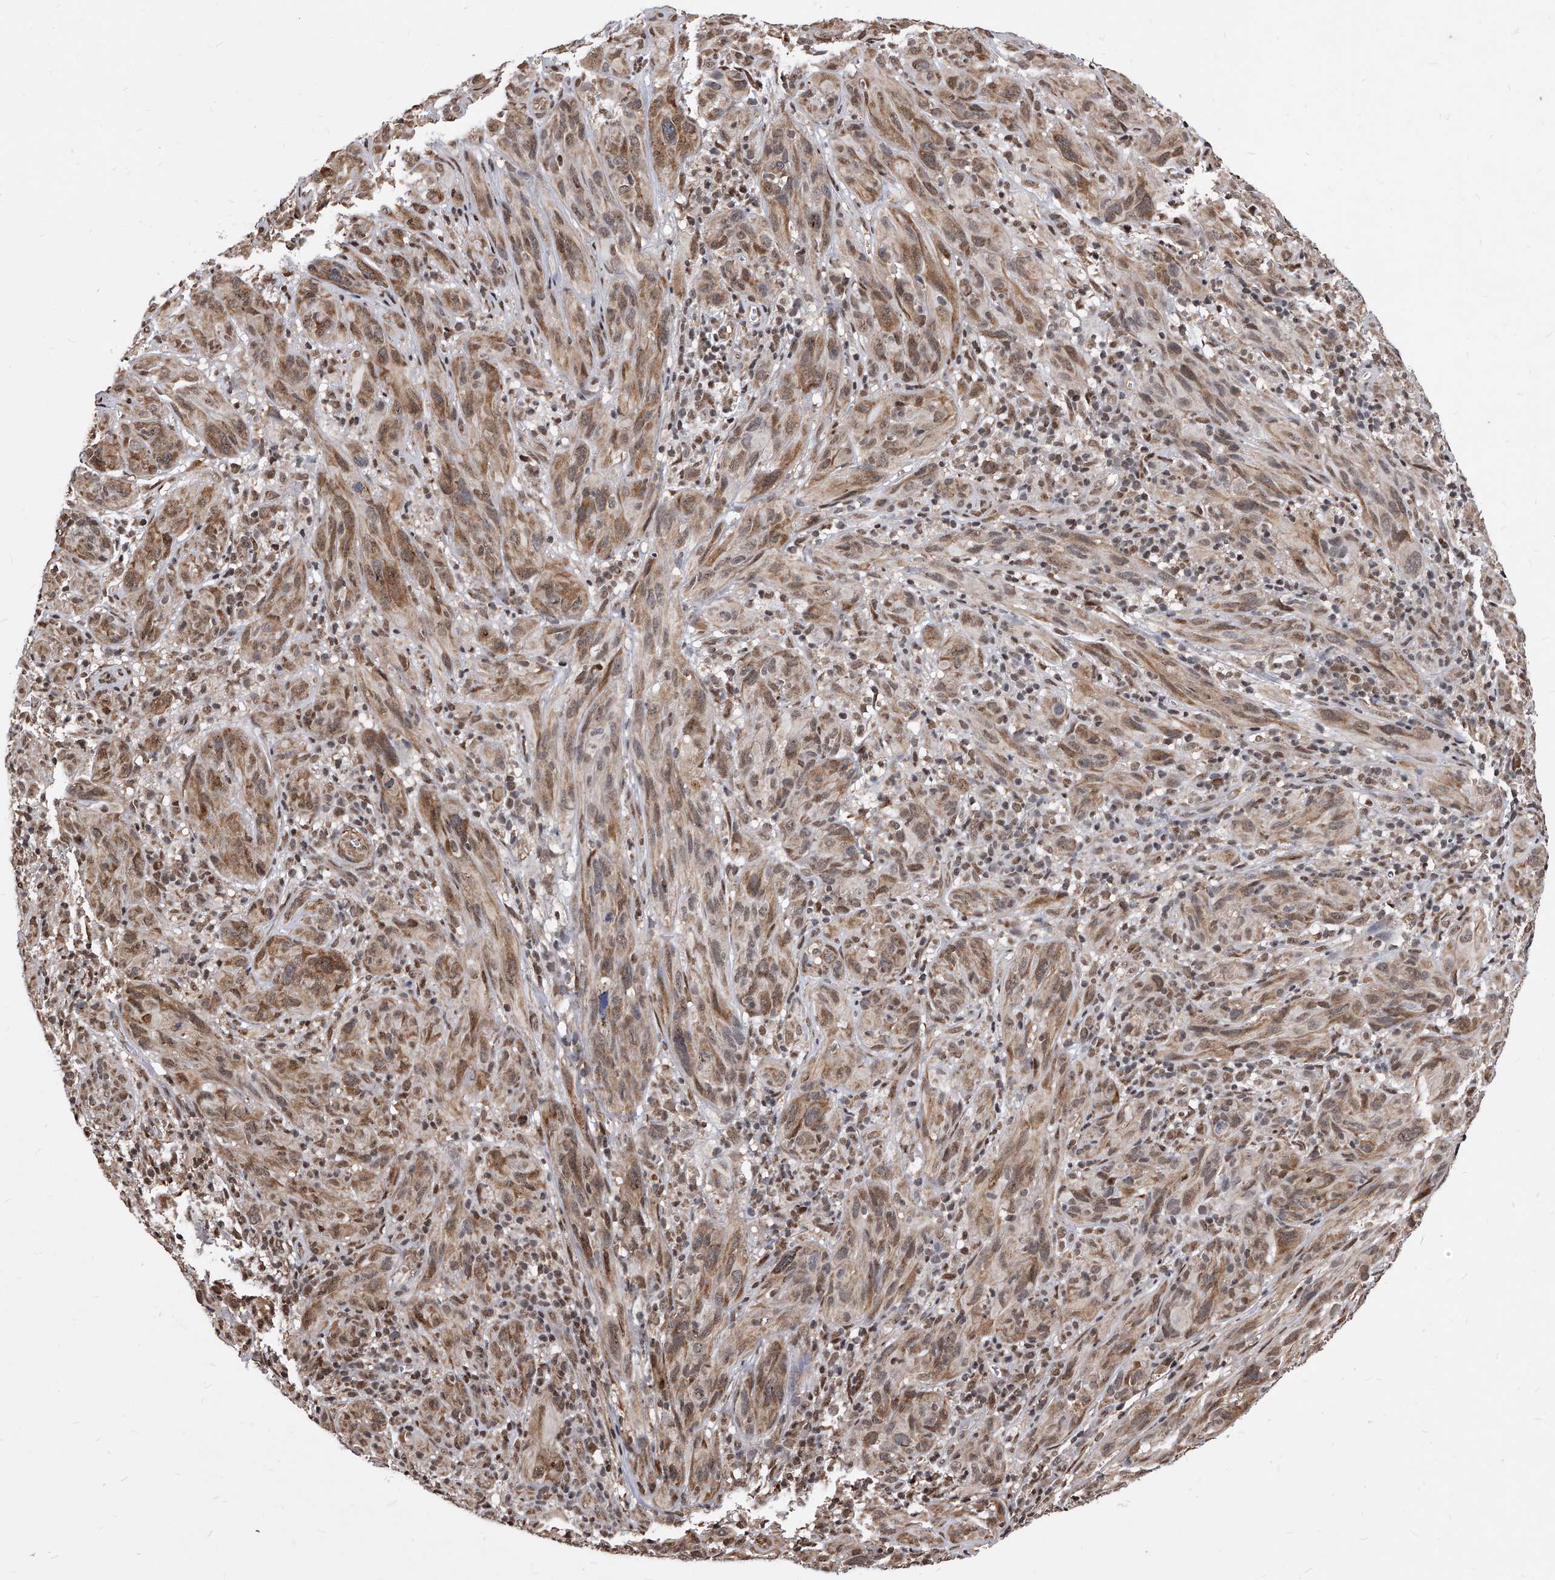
{"staining": {"intensity": "moderate", "quantity": ">75%", "location": "cytoplasmic/membranous"}, "tissue": "melanoma", "cell_type": "Tumor cells", "image_type": "cancer", "snomed": [{"axis": "morphology", "description": "Malignant melanoma, NOS"}, {"axis": "topography", "description": "Skin of head"}], "caption": "A histopathology image of human malignant melanoma stained for a protein reveals moderate cytoplasmic/membranous brown staining in tumor cells. (brown staining indicates protein expression, while blue staining denotes nuclei).", "gene": "DUSP22", "patient": {"sex": "male", "age": 96}}